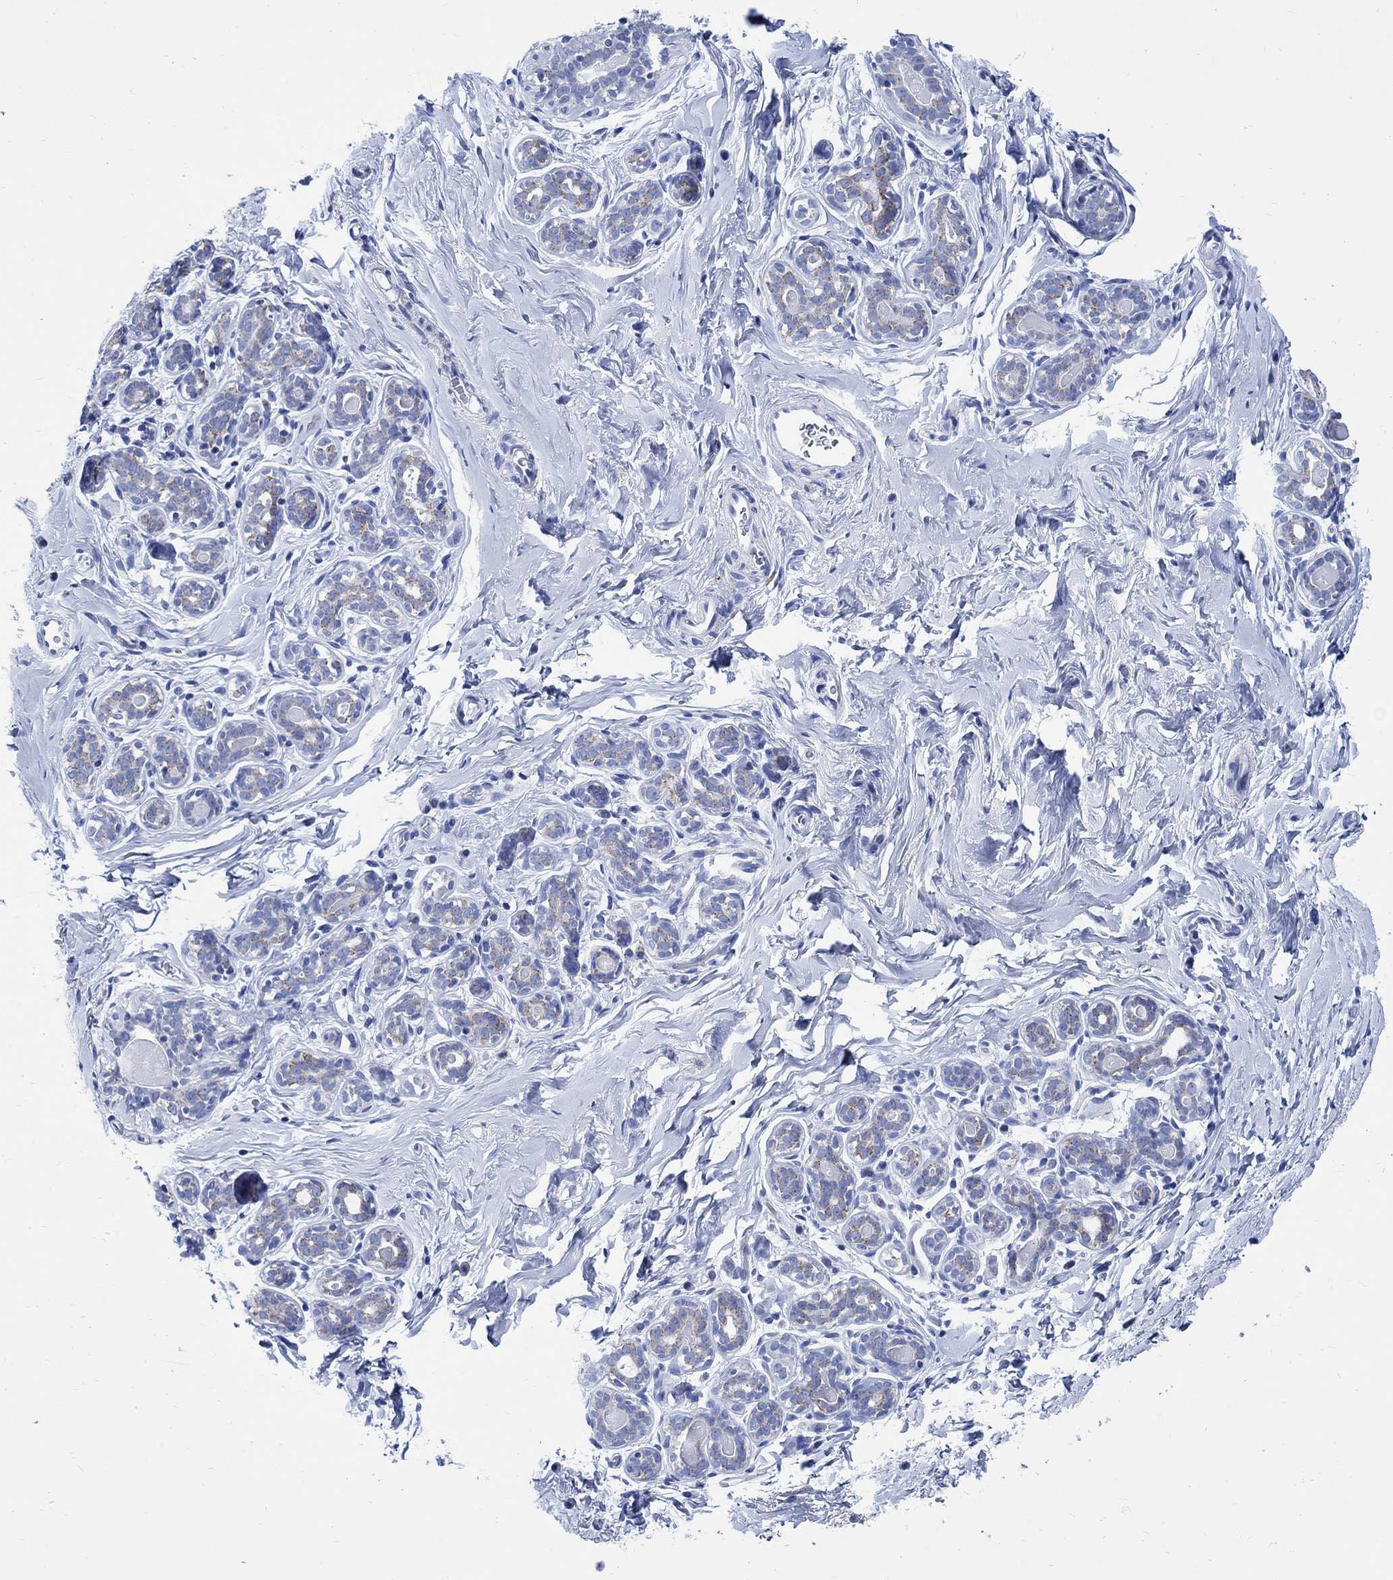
{"staining": {"intensity": "negative", "quantity": "none", "location": "none"}, "tissue": "breast", "cell_type": "Adipocytes", "image_type": "normal", "snomed": [{"axis": "morphology", "description": "Normal tissue, NOS"}, {"axis": "topography", "description": "Skin"}, {"axis": "topography", "description": "Breast"}], "caption": "Immunohistochemistry of normal human breast shows no expression in adipocytes.", "gene": "CPLX1", "patient": {"sex": "female", "age": 43}}